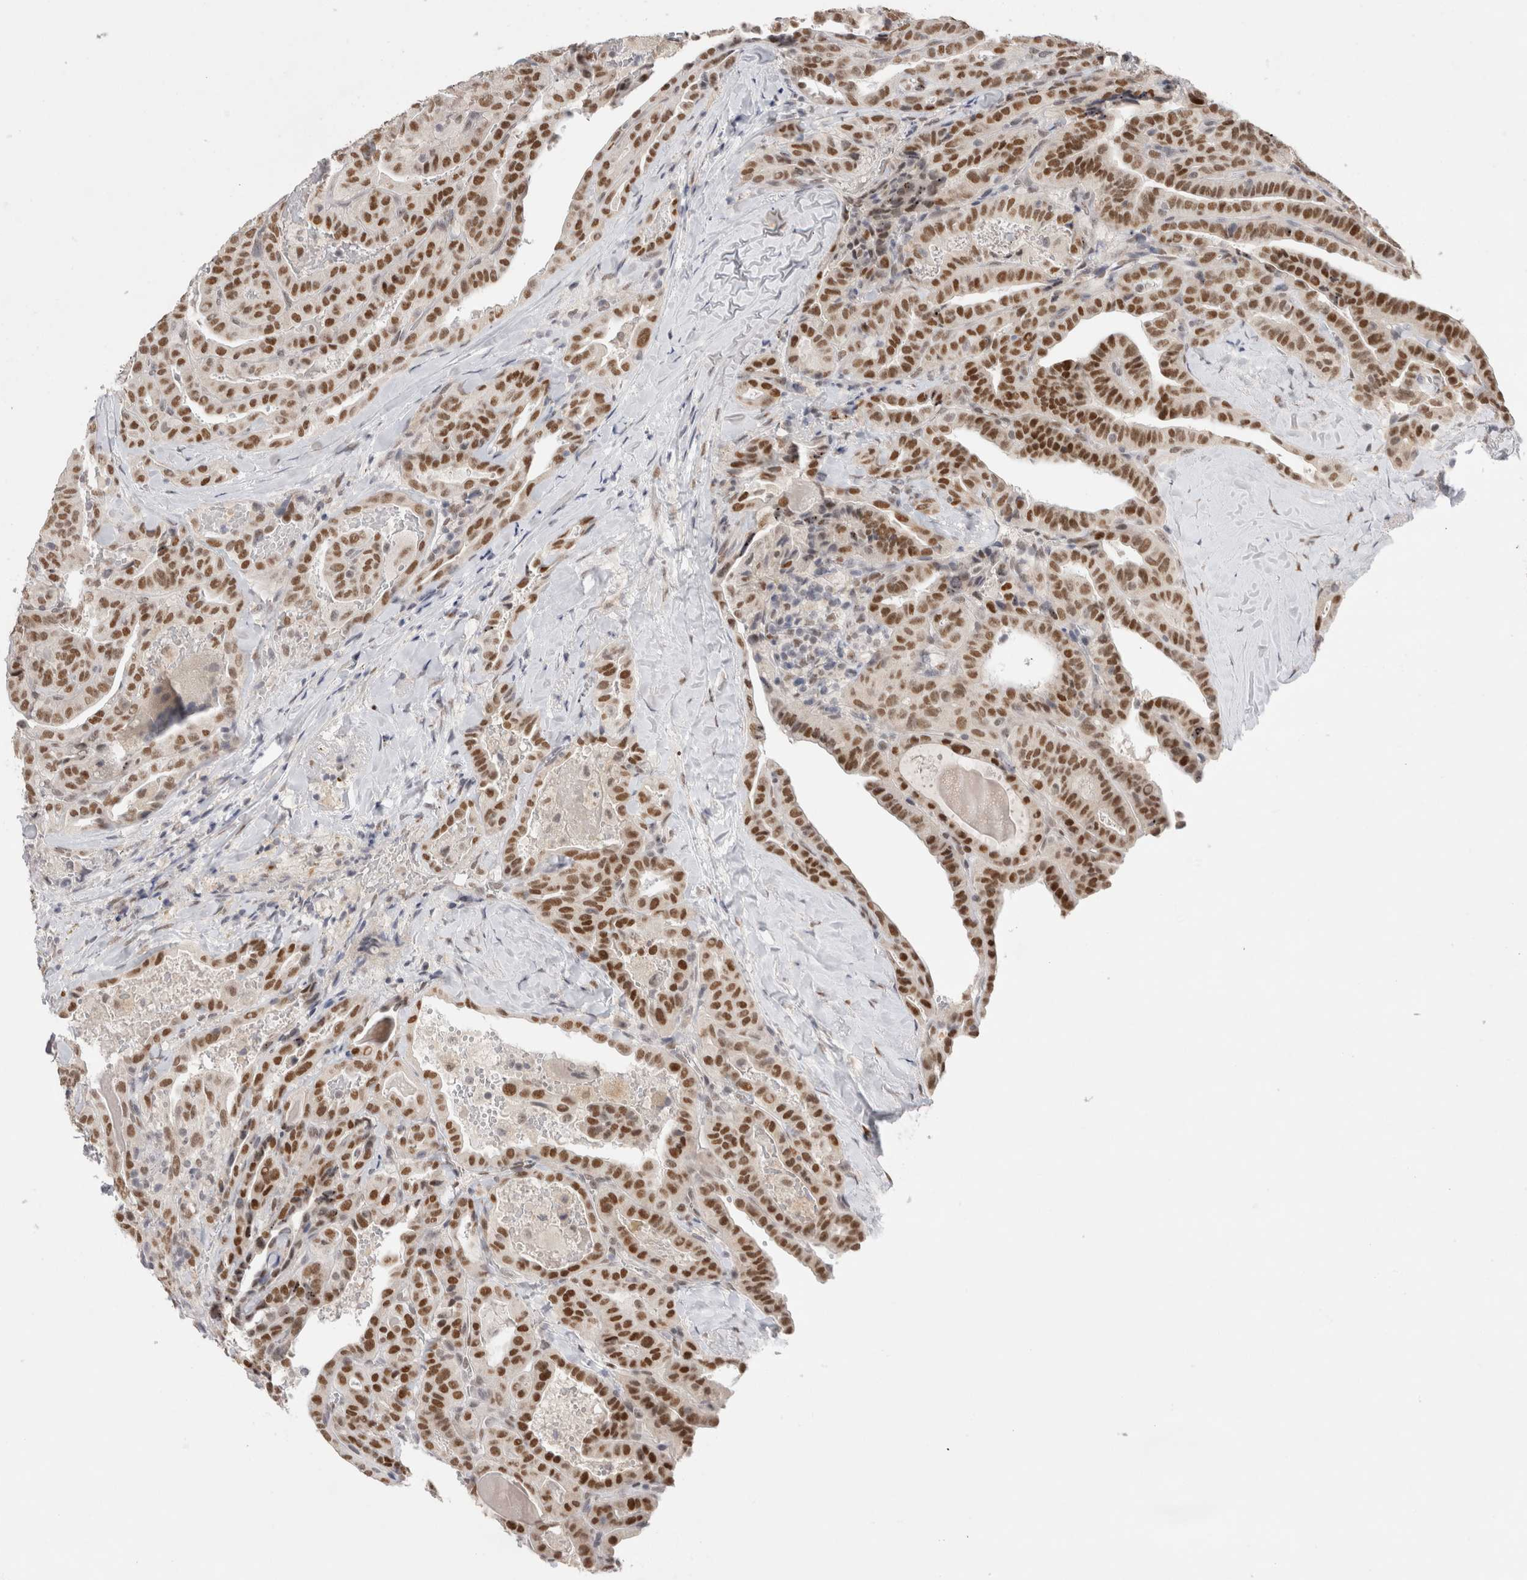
{"staining": {"intensity": "strong", "quantity": ">75%", "location": "nuclear"}, "tissue": "thyroid cancer", "cell_type": "Tumor cells", "image_type": "cancer", "snomed": [{"axis": "morphology", "description": "Papillary adenocarcinoma, NOS"}, {"axis": "topography", "description": "Thyroid gland"}], "caption": "There is high levels of strong nuclear expression in tumor cells of thyroid papillary adenocarcinoma, as demonstrated by immunohistochemical staining (brown color).", "gene": "RECQL4", "patient": {"sex": "male", "age": 77}}